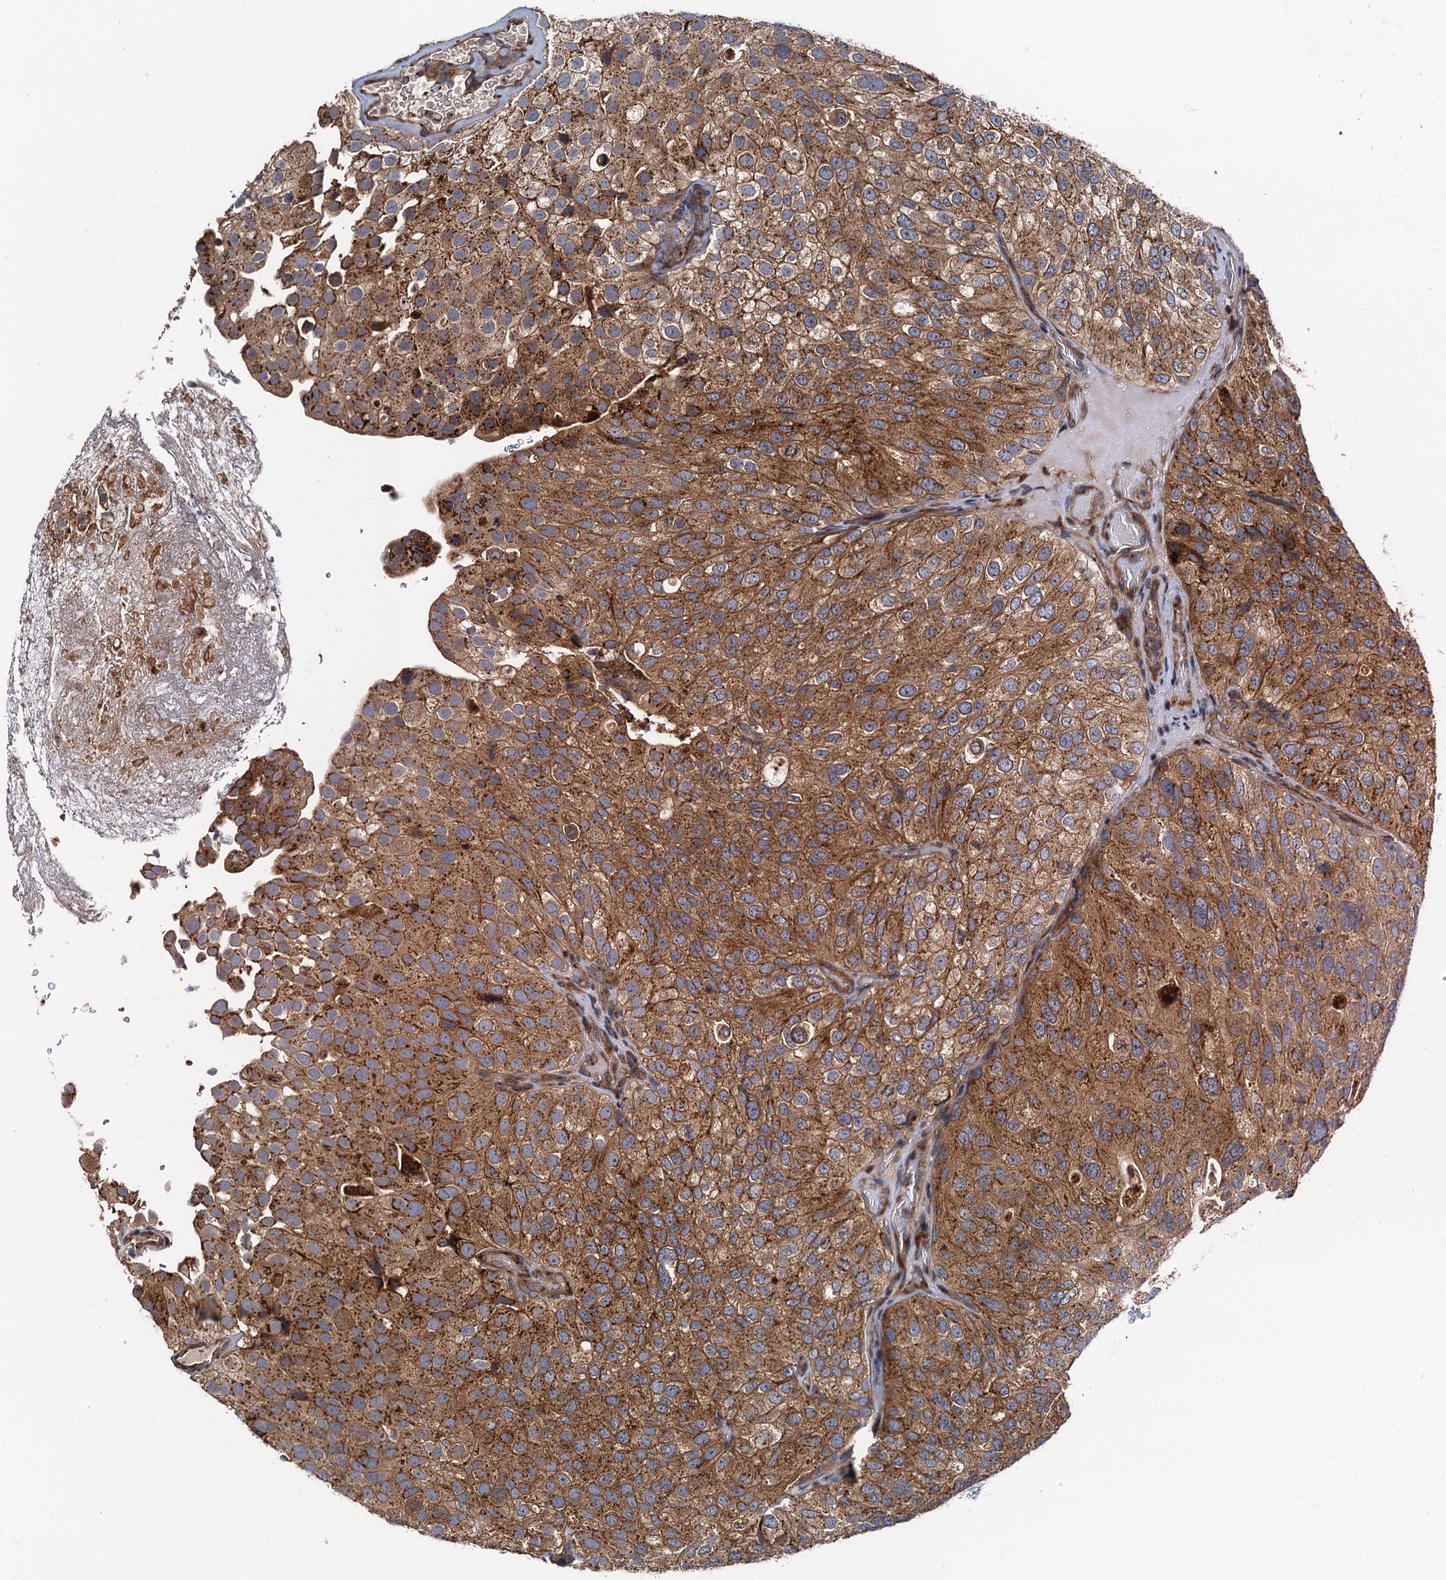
{"staining": {"intensity": "moderate", "quantity": ">75%", "location": "cytoplasmic/membranous"}, "tissue": "urothelial cancer", "cell_type": "Tumor cells", "image_type": "cancer", "snomed": [{"axis": "morphology", "description": "Urothelial carcinoma, Low grade"}, {"axis": "topography", "description": "Urinary bladder"}], "caption": "Urothelial cancer stained for a protein (brown) demonstrates moderate cytoplasmic/membranous positive staining in about >75% of tumor cells.", "gene": "COG3", "patient": {"sex": "male", "age": 78}}